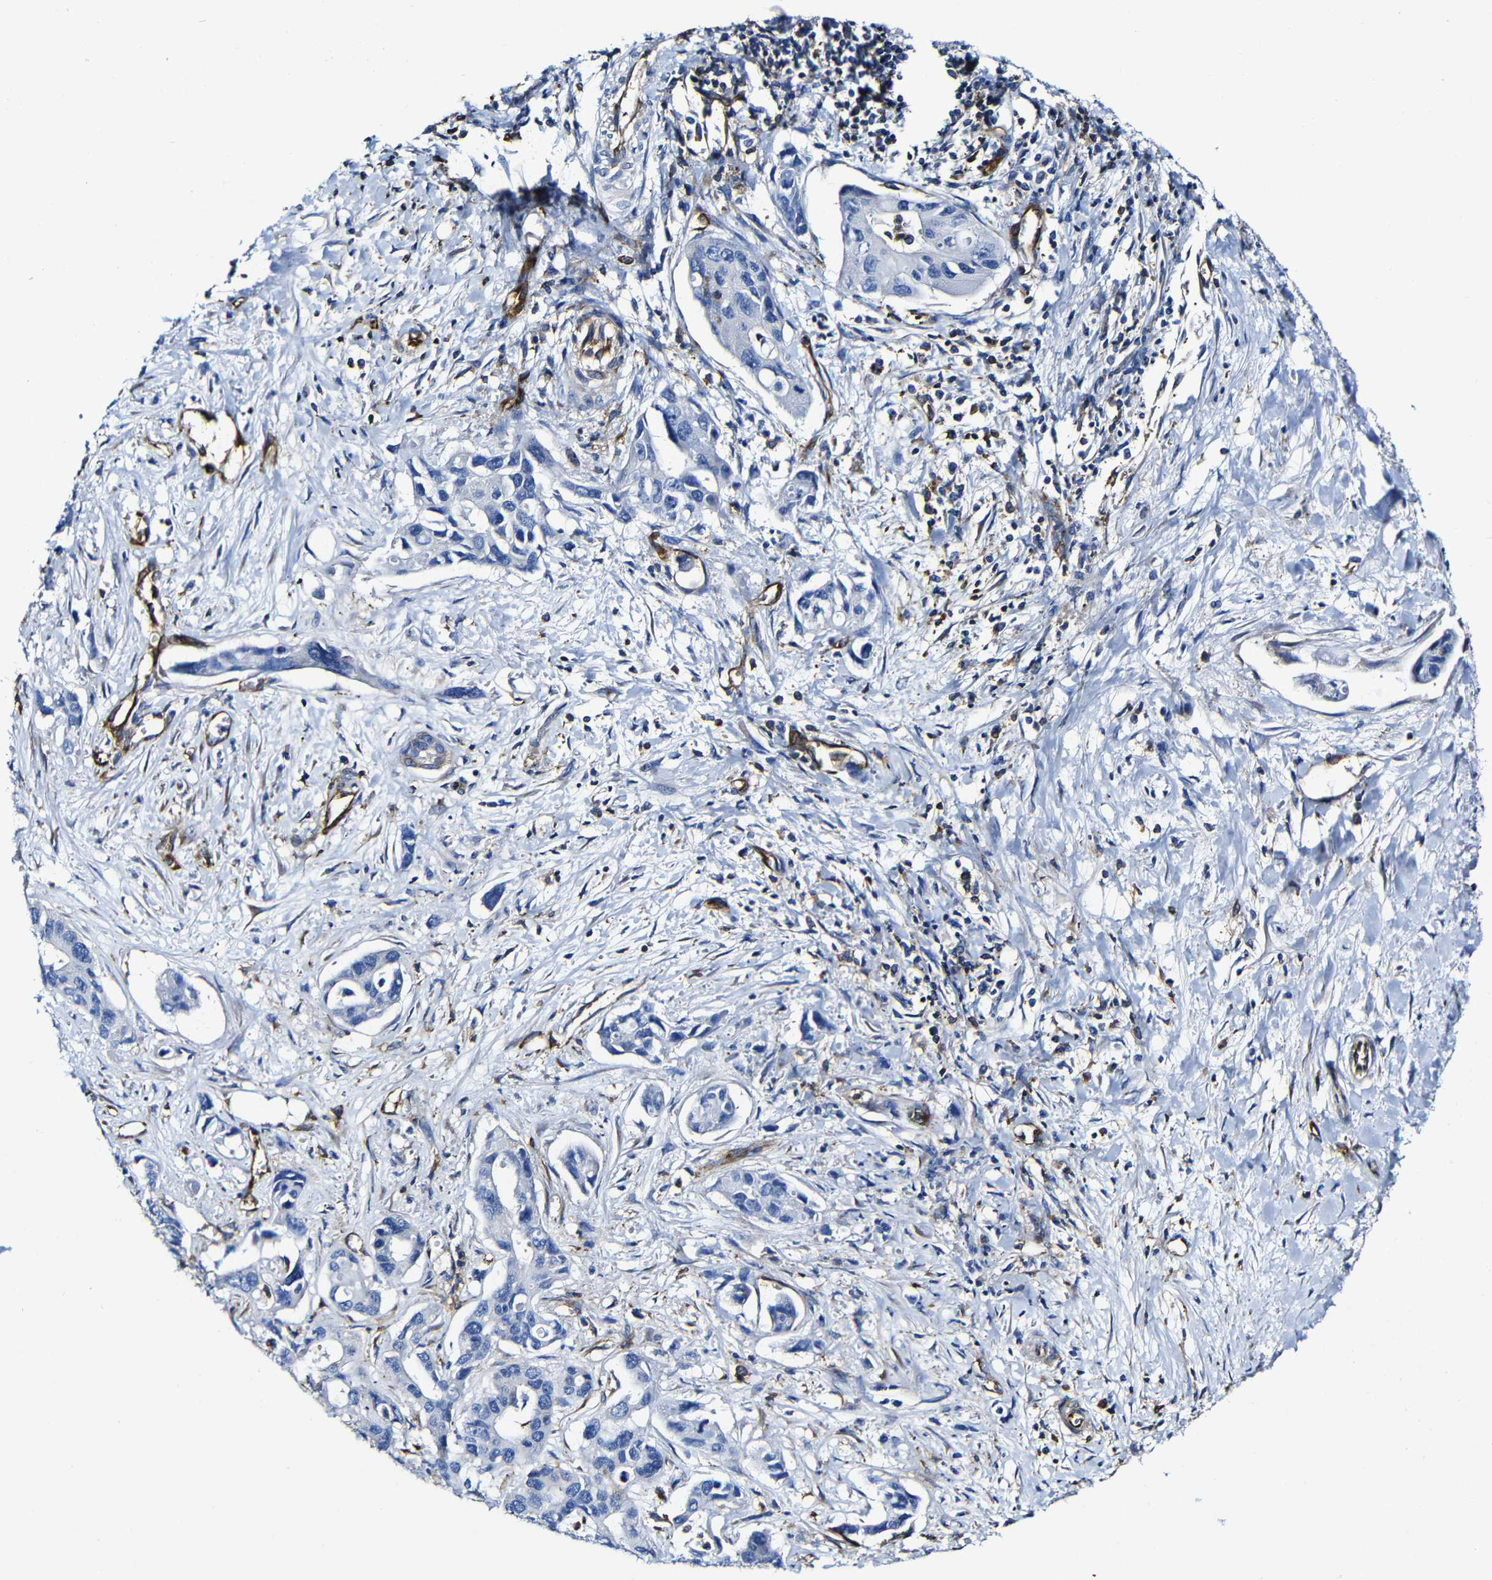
{"staining": {"intensity": "negative", "quantity": "none", "location": "none"}, "tissue": "liver cancer", "cell_type": "Tumor cells", "image_type": "cancer", "snomed": [{"axis": "morphology", "description": "Cholangiocarcinoma"}, {"axis": "topography", "description": "Liver"}], "caption": "Tumor cells show no significant protein staining in liver cholangiocarcinoma.", "gene": "MSN", "patient": {"sex": "female", "age": 65}}